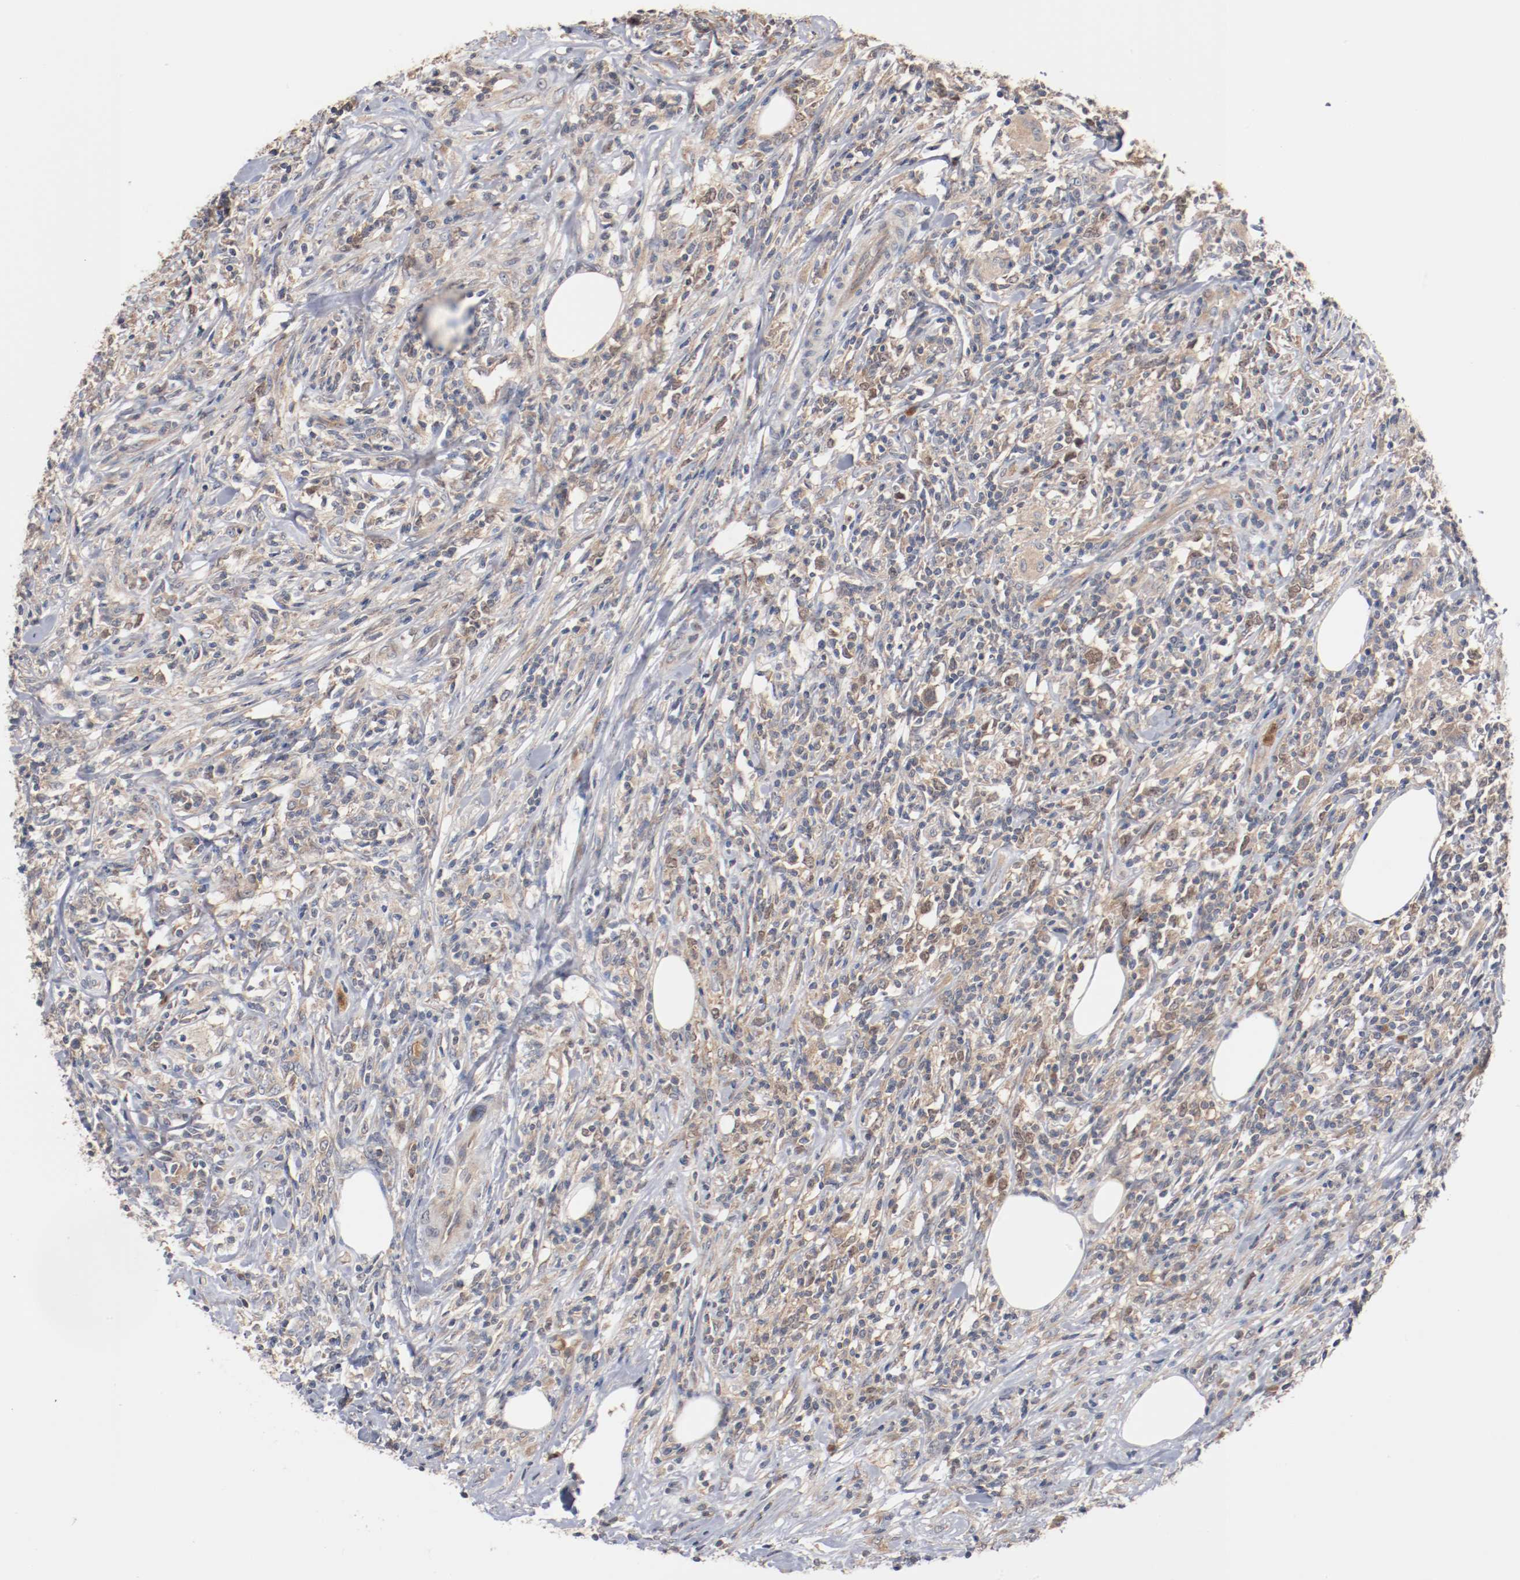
{"staining": {"intensity": "weak", "quantity": ">75%", "location": "cytoplasmic/membranous"}, "tissue": "lymphoma", "cell_type": "Tumor cells", "image_type": "cancer", "snomed": [{"axis": "morphology", "description": "Malignant lymphoma, non-Hodgkin's type, High grade"}, {"axis": "topography", "description": "Lymph node"}], "caption": "Malignant lymphoma, non-Hodgkin's type (high-grade) stained with a protein marker reveals weak staining in tumor cells.", "gene": "RNASE11", "patient": {"sex": "female", "age": 84}}